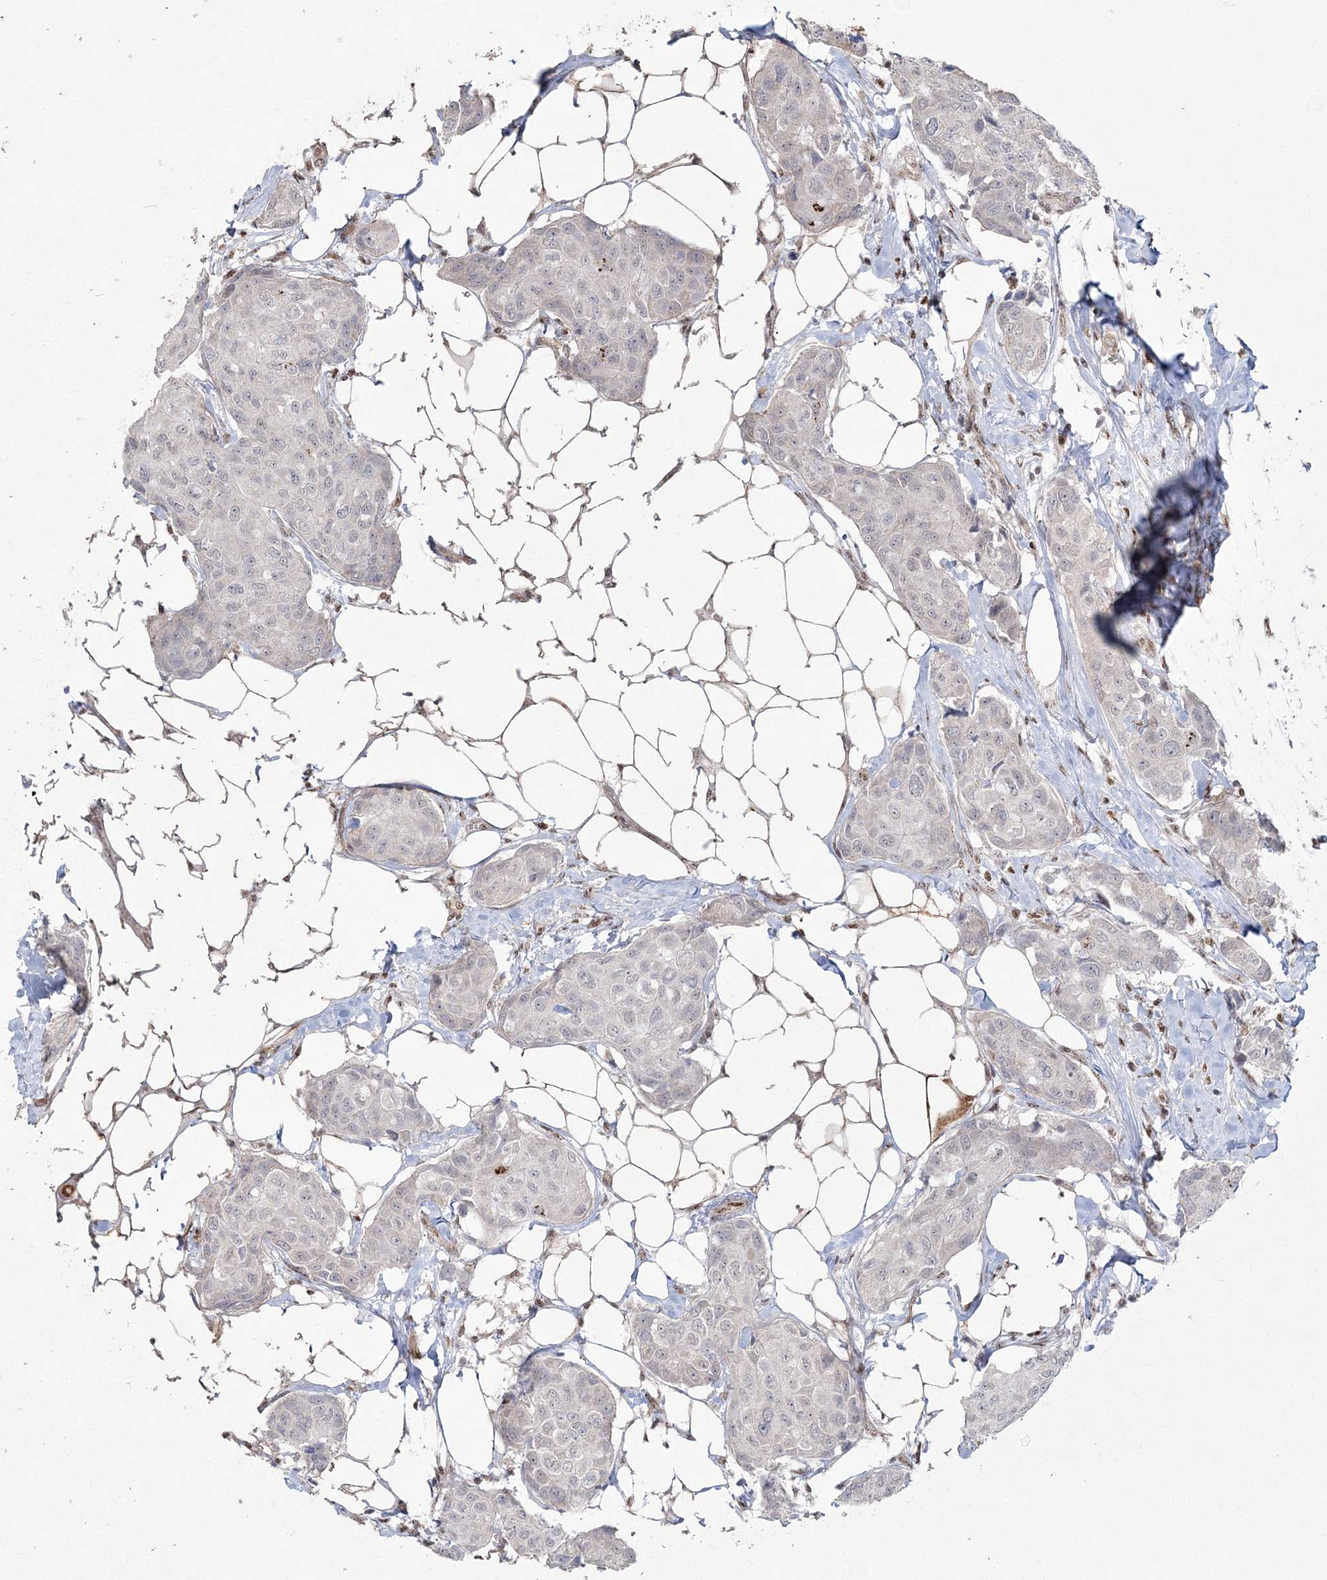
{"staining": {"intensity": "negative", "quantity": "none", "location": "none"}, "tissue": "breast cancer", "cell_type": "Tumor cells", "image_type": "cancer", "snomed": [{"axis": "morphology", "description": "Duct carcinoma"}, {"axis": "topography", "description": "Breast"}], "caption": "Human breast cancer stained for a protein using immunohistochemistry shows no positivity in tumor cells.", "gene": "RBM17", "patient": {"sex": "female", "age": 80}}